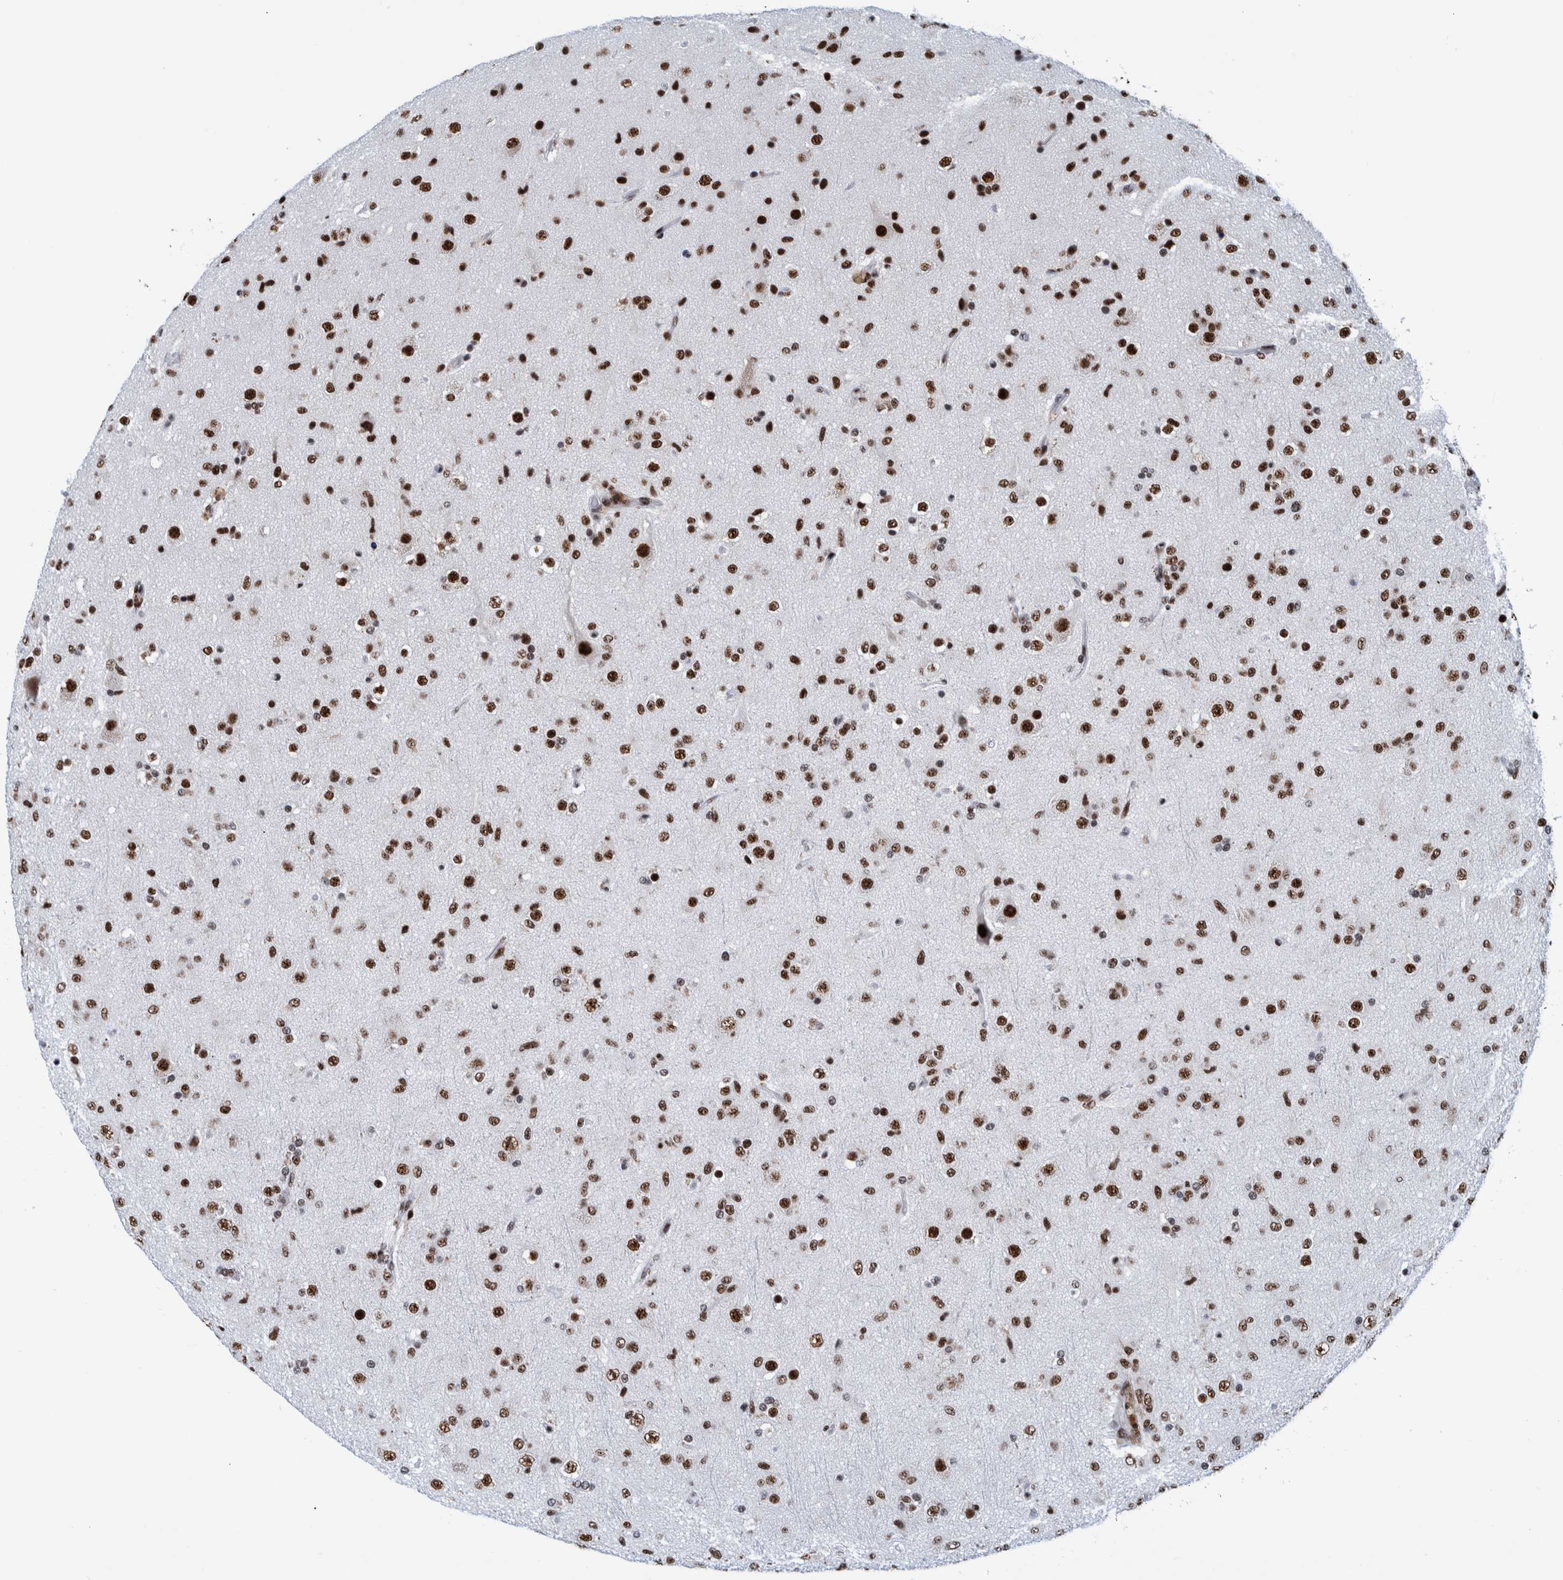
{"staining": {"intensity": "strong", "quantity": ">75%", "location": "nuclear"}, "tissue": "glioma", "cell_type": "Tumor cells", "image_type": "cancer", "snomed": [{"axis": "morphology", "description": "Glioma, malignant, Low grade"}, {"axis": "topography", "description": "Brain"}], "caption": "A histopathology image of human glioma stained for a protein demonstrates strong nuclear brown staining in tumor cells.", "gene": "EFTUD2", "patient": {"sex": "male", "age": 65}}